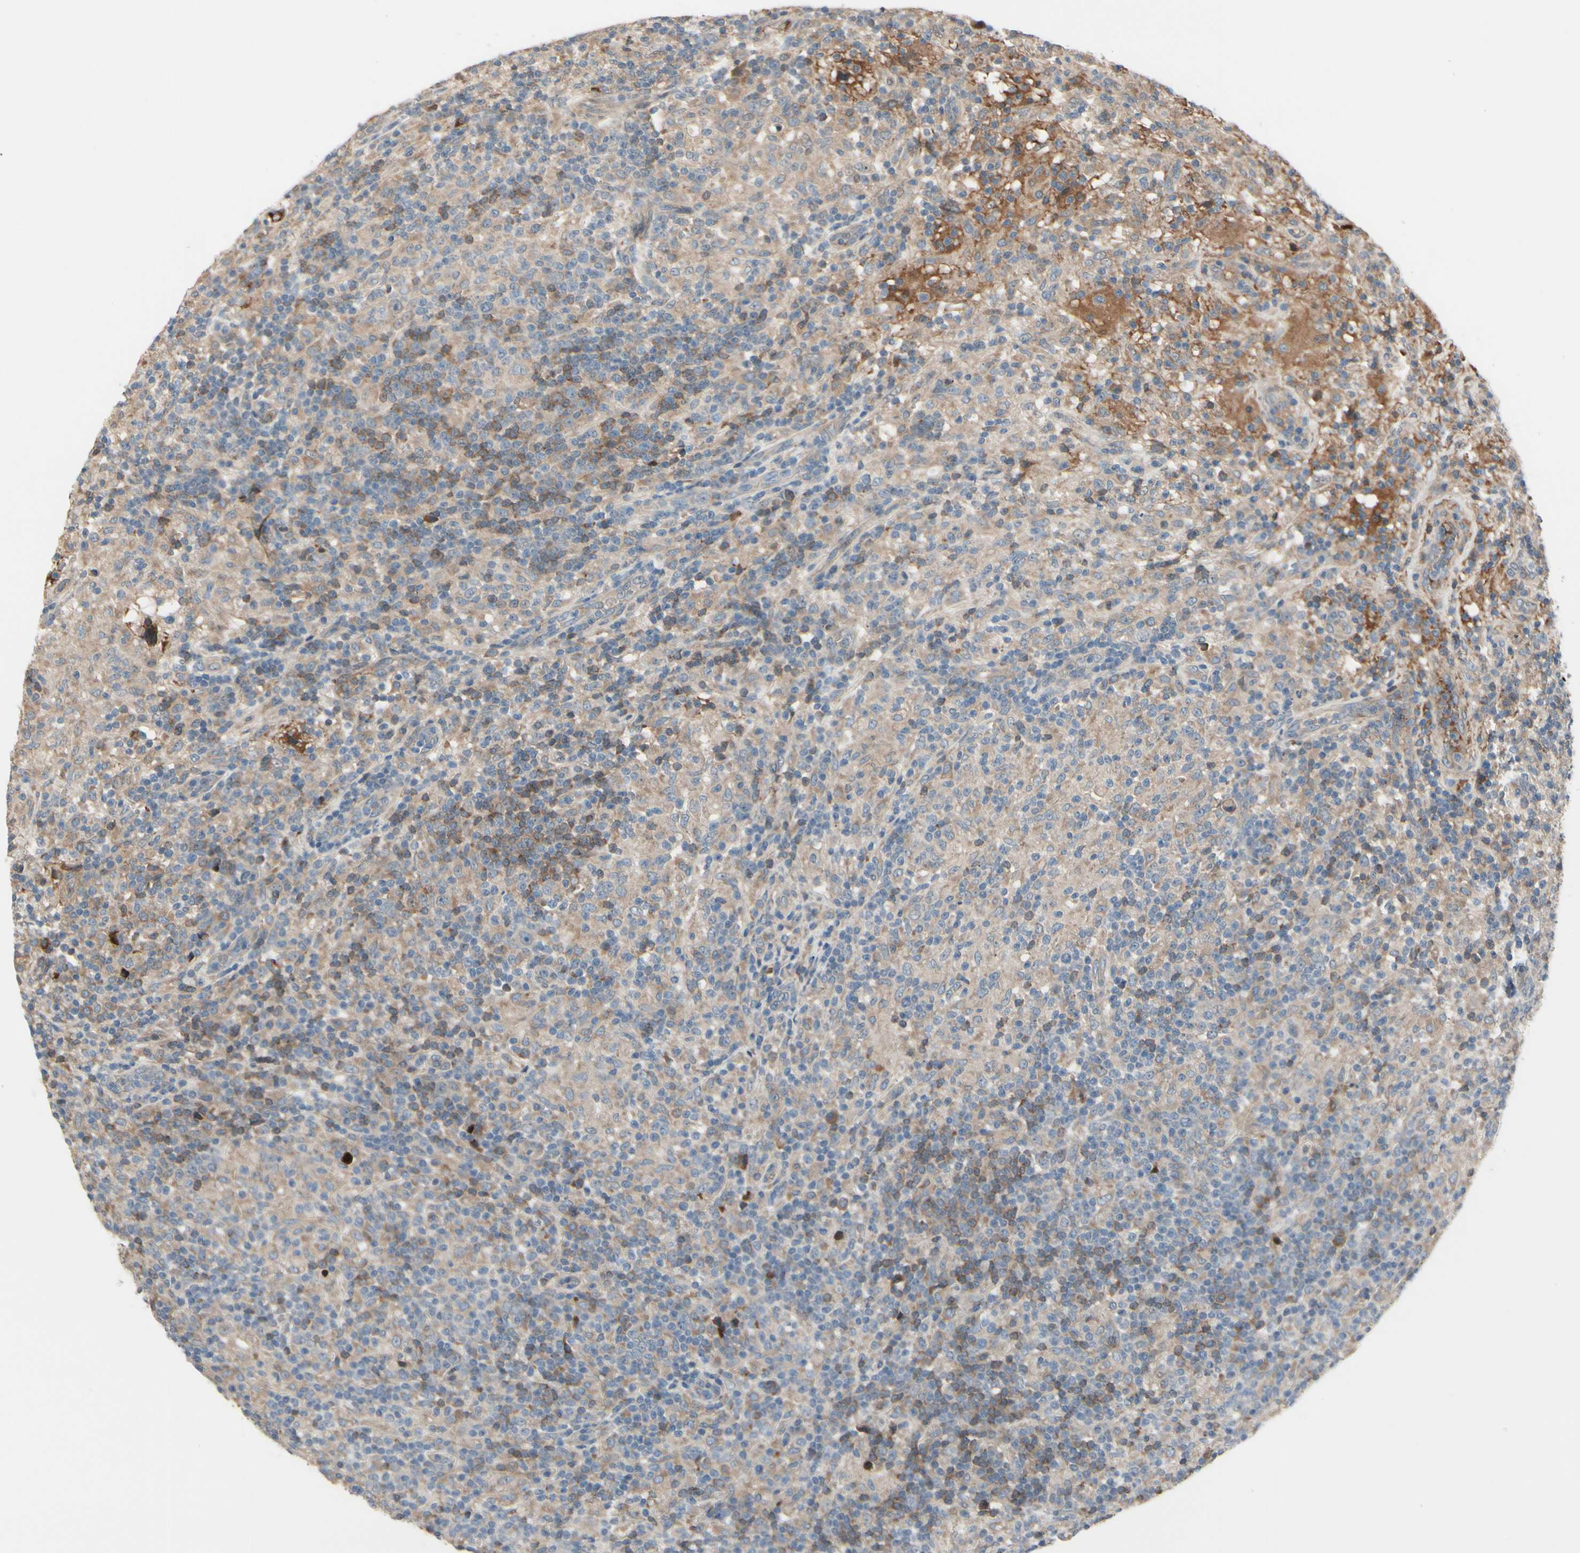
{"staining": {"intensity": "negative", "quantity": "none", "location": "none"}, "tissue": "lymphoma", "cell_type": "Tumor cells", "image_type": "cancer", "snomed": [{"axis": "morphology", "description": "Hodgkin's disease, NOS"}, {"axis": "topography", "description": "Lymph node"}], "caption": "Immunohistochemistry (IHC) of human lymphoma displays no staining in tumor cells.", "gene": "SNX29", "patient": {"sex": "male", "age": 70}}